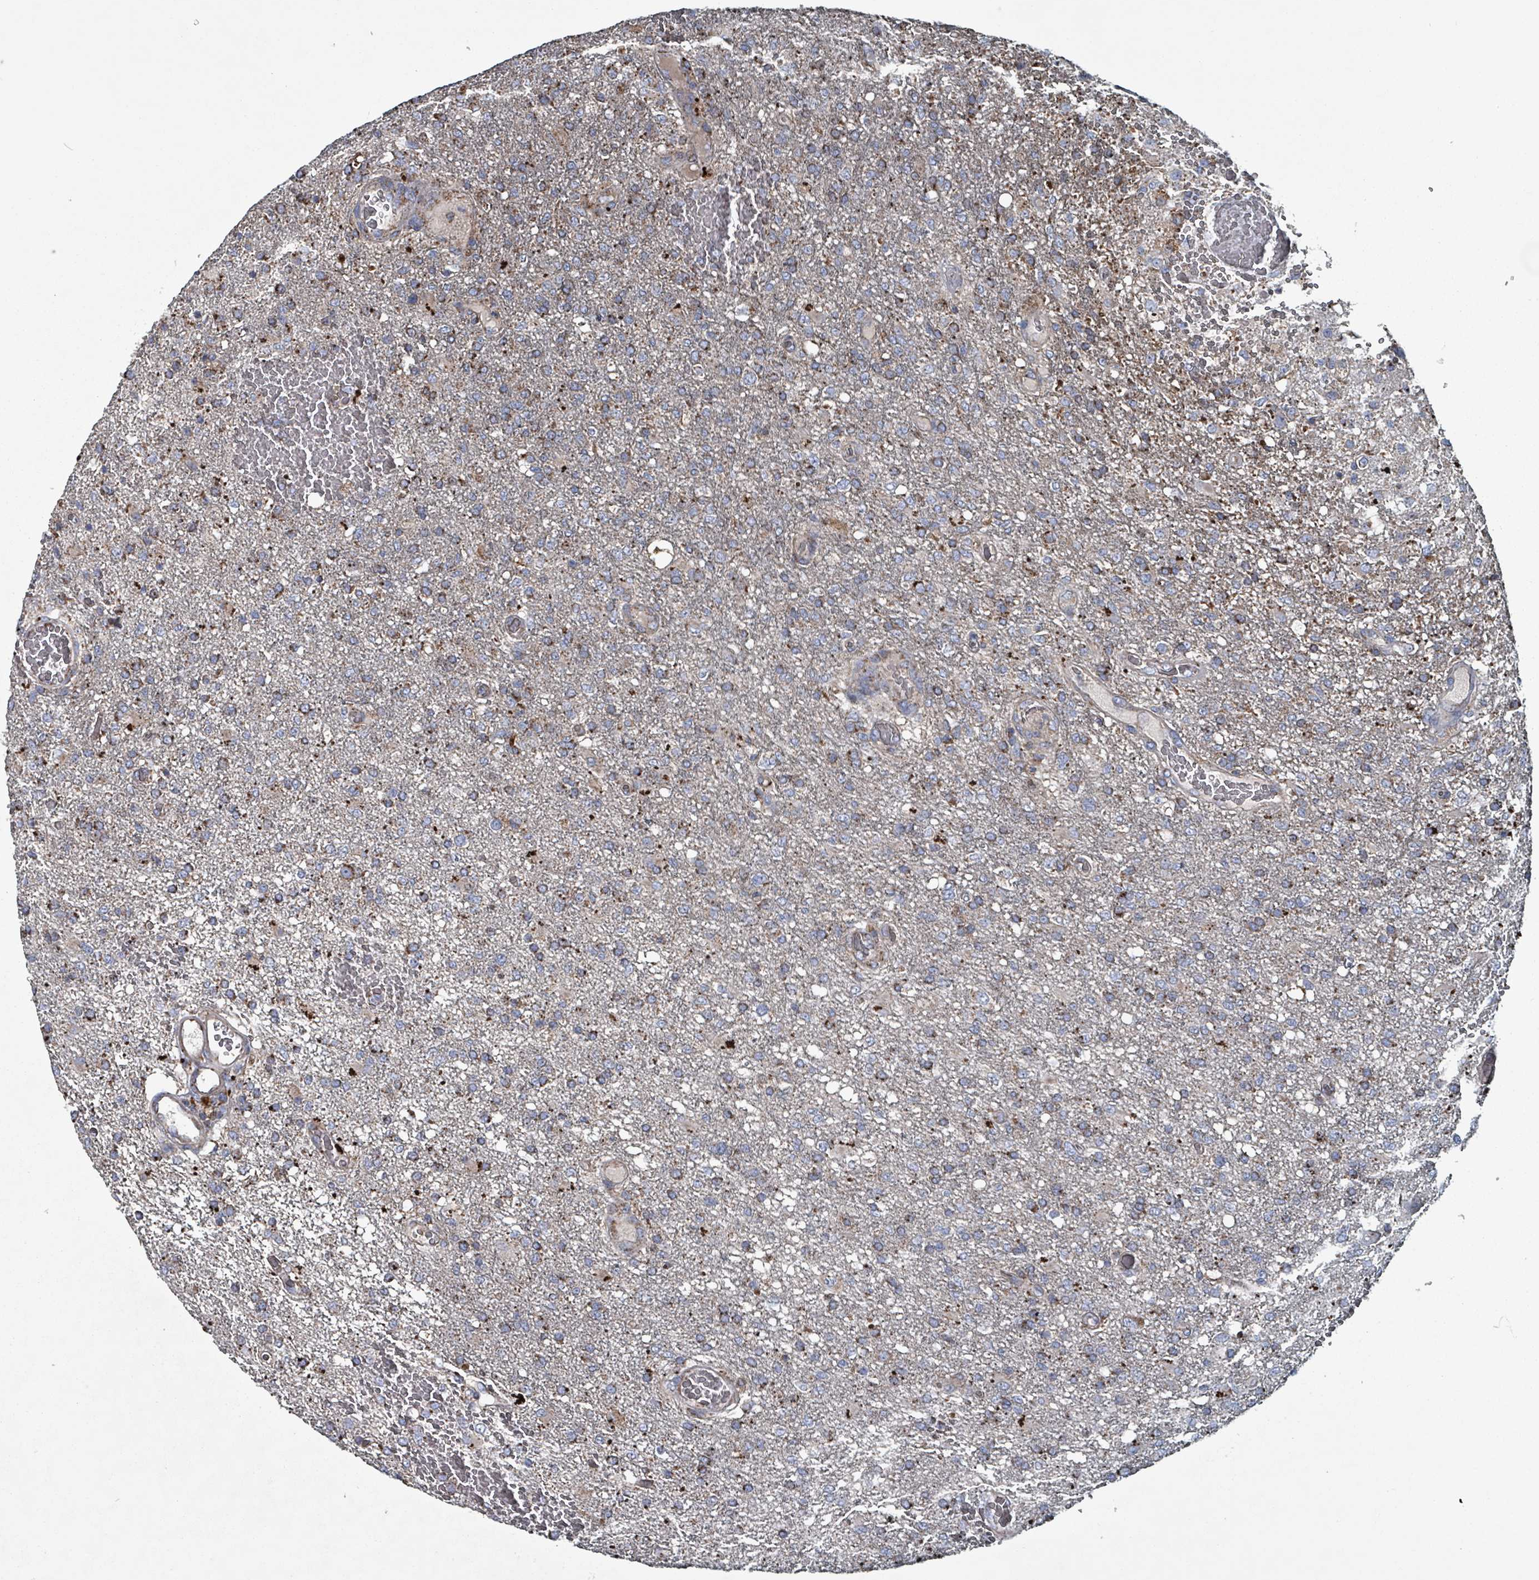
{"staining": {"intensity": "moderate", "quantity": "<25%", "location": "cytoplasmic/membranous"}, "tissue": "glioma", "cell_type": "Tumor cells", "image_type": "cancer", "snomed": [{"axis": "morphology", "description": "Glioma, malignant, High grade"}, {"axis": "topography", "description": "Brain"}], "caption": "Glioma stained with DAB IHC shows low levels of moderate cytoplasmic/membranous expression in about <25% of tumor cells.", "gene": "ABHD18", "patient": {"sex": "female", "age": 74}}